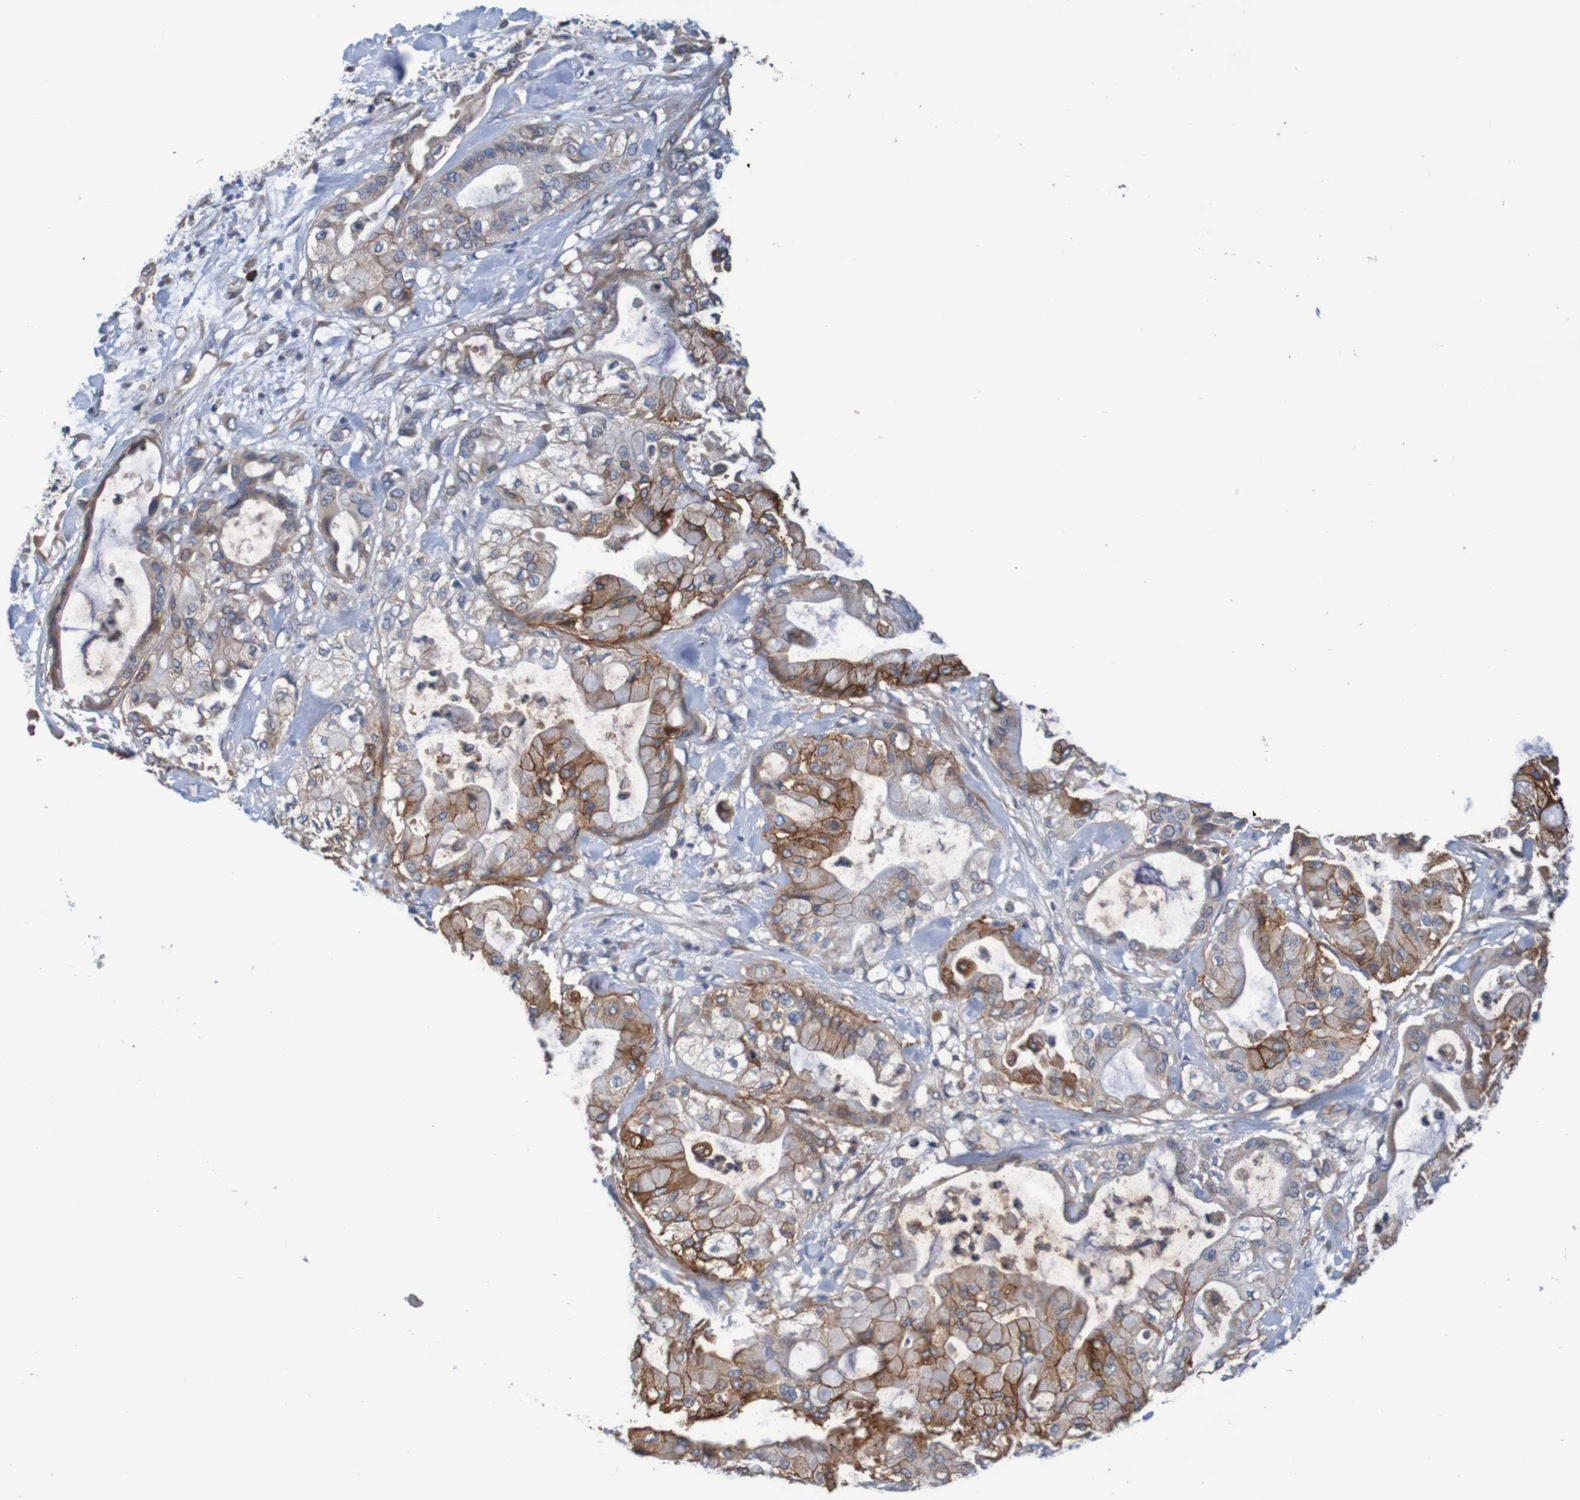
{"staining": {"intensity": "strong", "quantity": "25%-75%", "location": "cytoplasmic/membranous"}, "tissue": "pancreatic cancer", "cell_type": "Tumor cells", "image_type": "cancer", "snomed": [{"axis": "morphology", "description": "Adenocarcinoma, NOS"}, {"axis": "morphology", "description": "Adenocarcinoma, metastatic, NOS"}, {"axis": "topography", "description": "Lymph node"}, {"axis": "topography", "description": "Pancreas"}, {"axis": "topography", "description": "Duodenum"}], "caption": "Pancreatic cancer stained for a protein (brown) exhibits strong cytoplasmic/membranous positive positivity in about 25%-75% of tumor cells.", "gene": "CLDN18", "patient": {"sex": "female", "age": 64}}